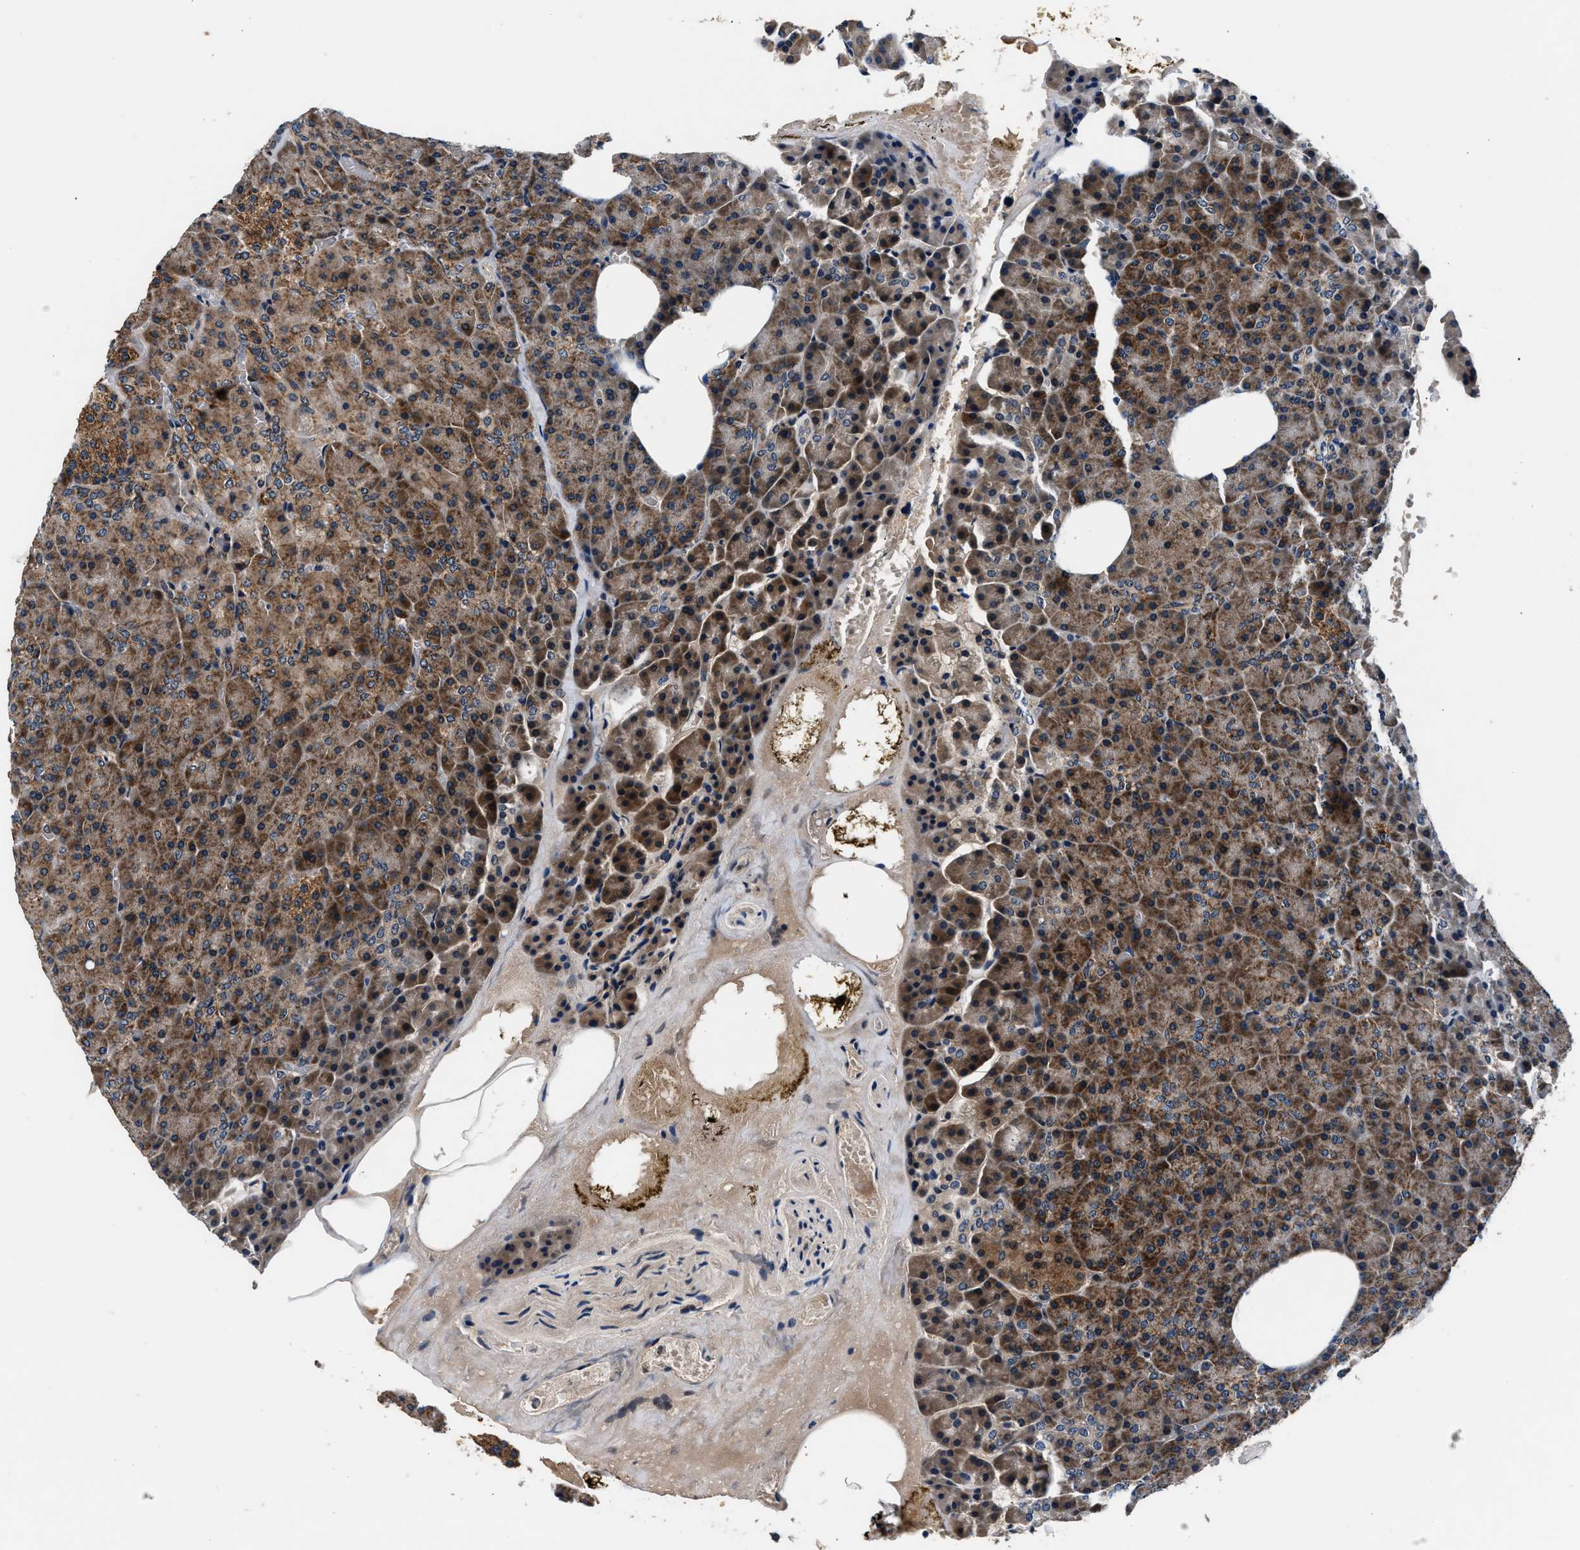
{"staining": {"intensity": "strong", "quantity": ">75%", "location": "cytoplasmic/membranous"}, "tissue": "pancreas", "cell_type": "Exocrine glandular cells", "image_type": "normal", "snomed": [{"axis": "morphology", "description": "Normal tissue, NOS"}, {"axis": "topography", "description": "Pancreas"}], "caption": "Immunohistochemical staining of normal human pancreas displays strong cytoplasmic/membranous protein positivity in approximately >75% of exocrine glandular cells. (IHC, brightfield microscopy, high magnification).", "gene": "IMMT", "patient": {"sex": "female", "age": 35}}